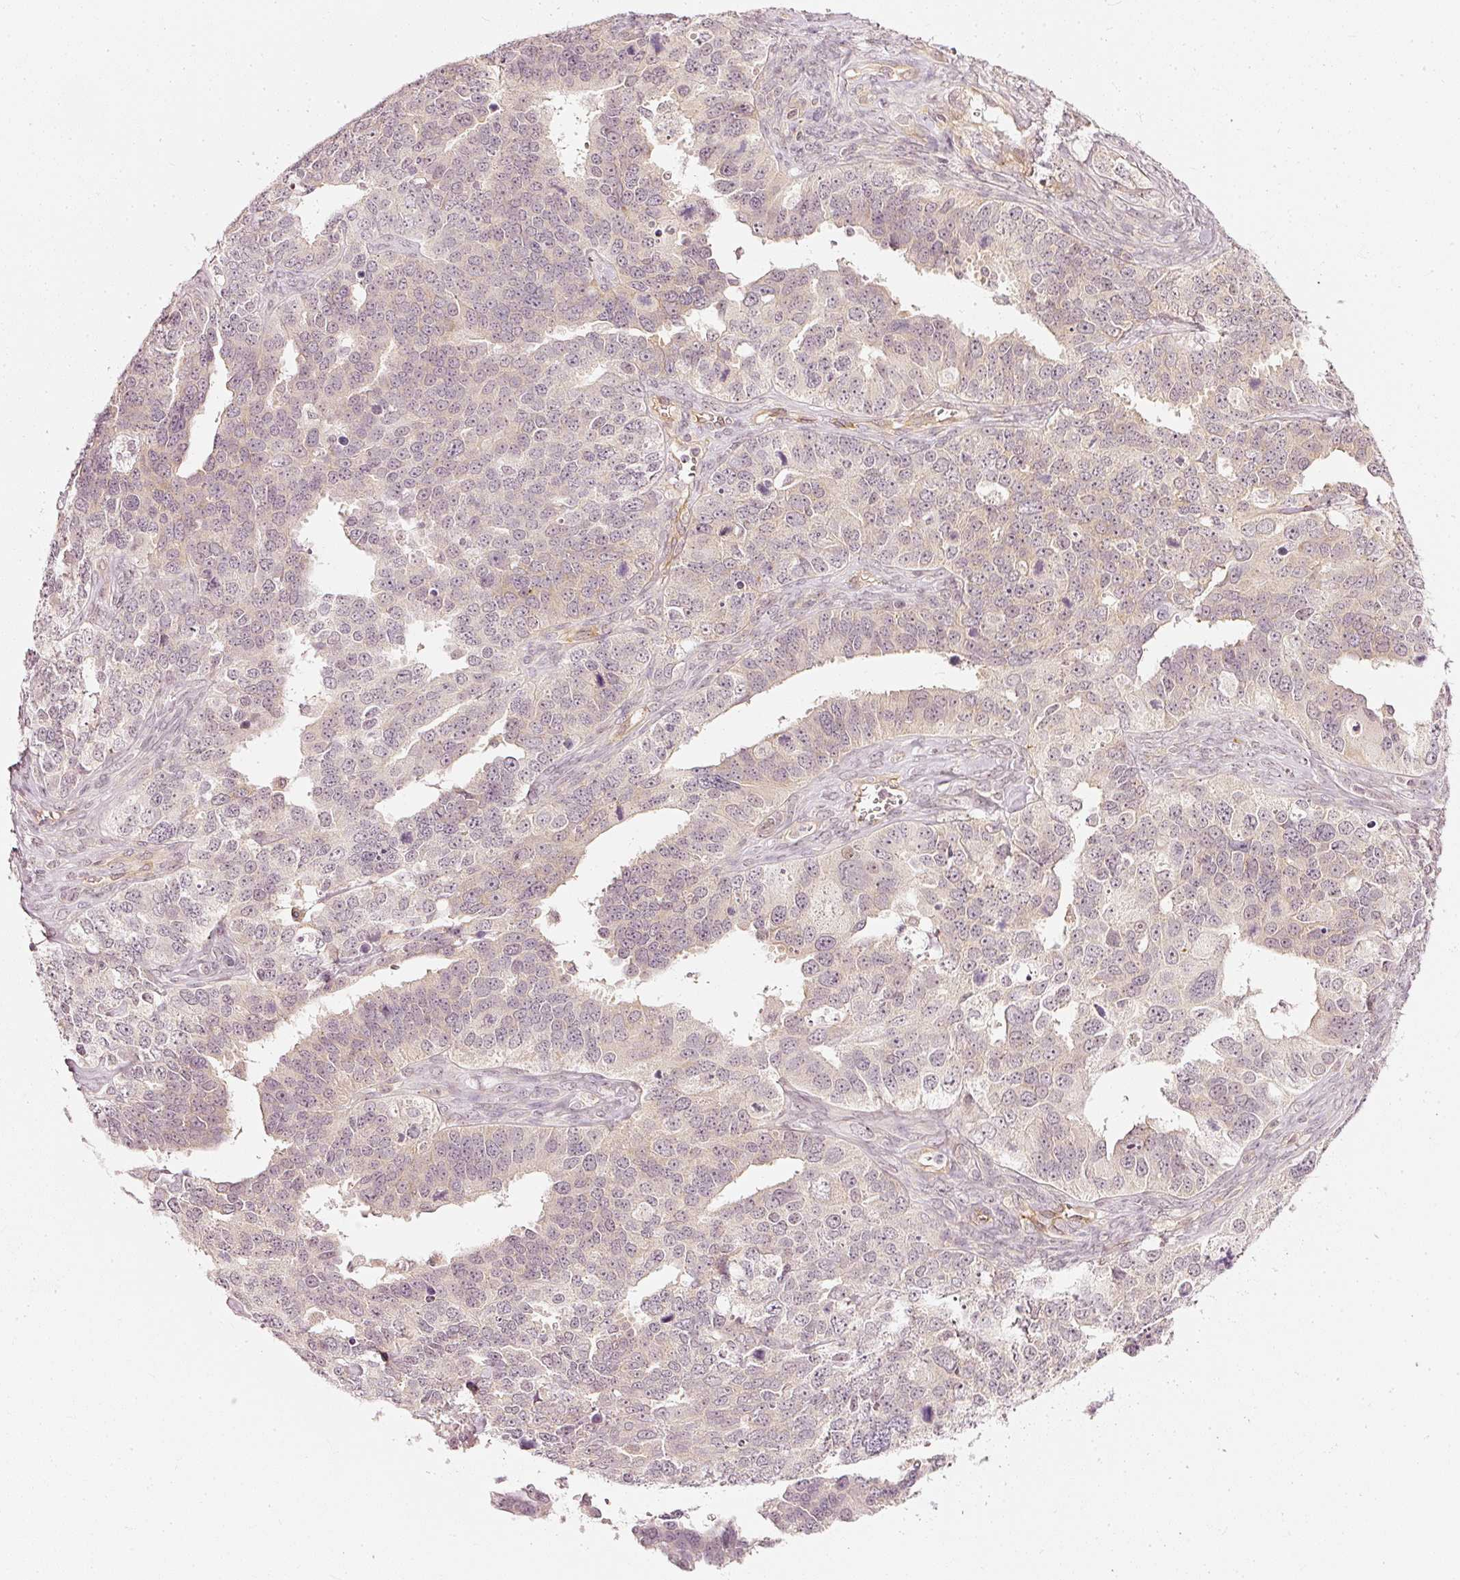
{"staining": {"intensity": "negative", "quantity": "none", "location": "none"}, "tissue": "ovarian cancer", "cell_type": "Tumor cells", "image_type": "cancer", "snomed": [{"axis": "morphology", "description": "Cystadenocarcinoma, serous, NOS"}, {"axis": "topography", "description": "Ovary"}], "caption": "Immunohistochemical staining of human serous cystadenocarcinoma (ovarian) exhibits no significant expression in tumor cells. The staining was performed using DAB (3,3'-diaminobenzidine) to visualize the protein expression in brown, while the nuclei were stained in blue with hematoxylin (Magnification: 20x).", "gene": "DRD2", "patient": {"sex": "female", "age": 76}}